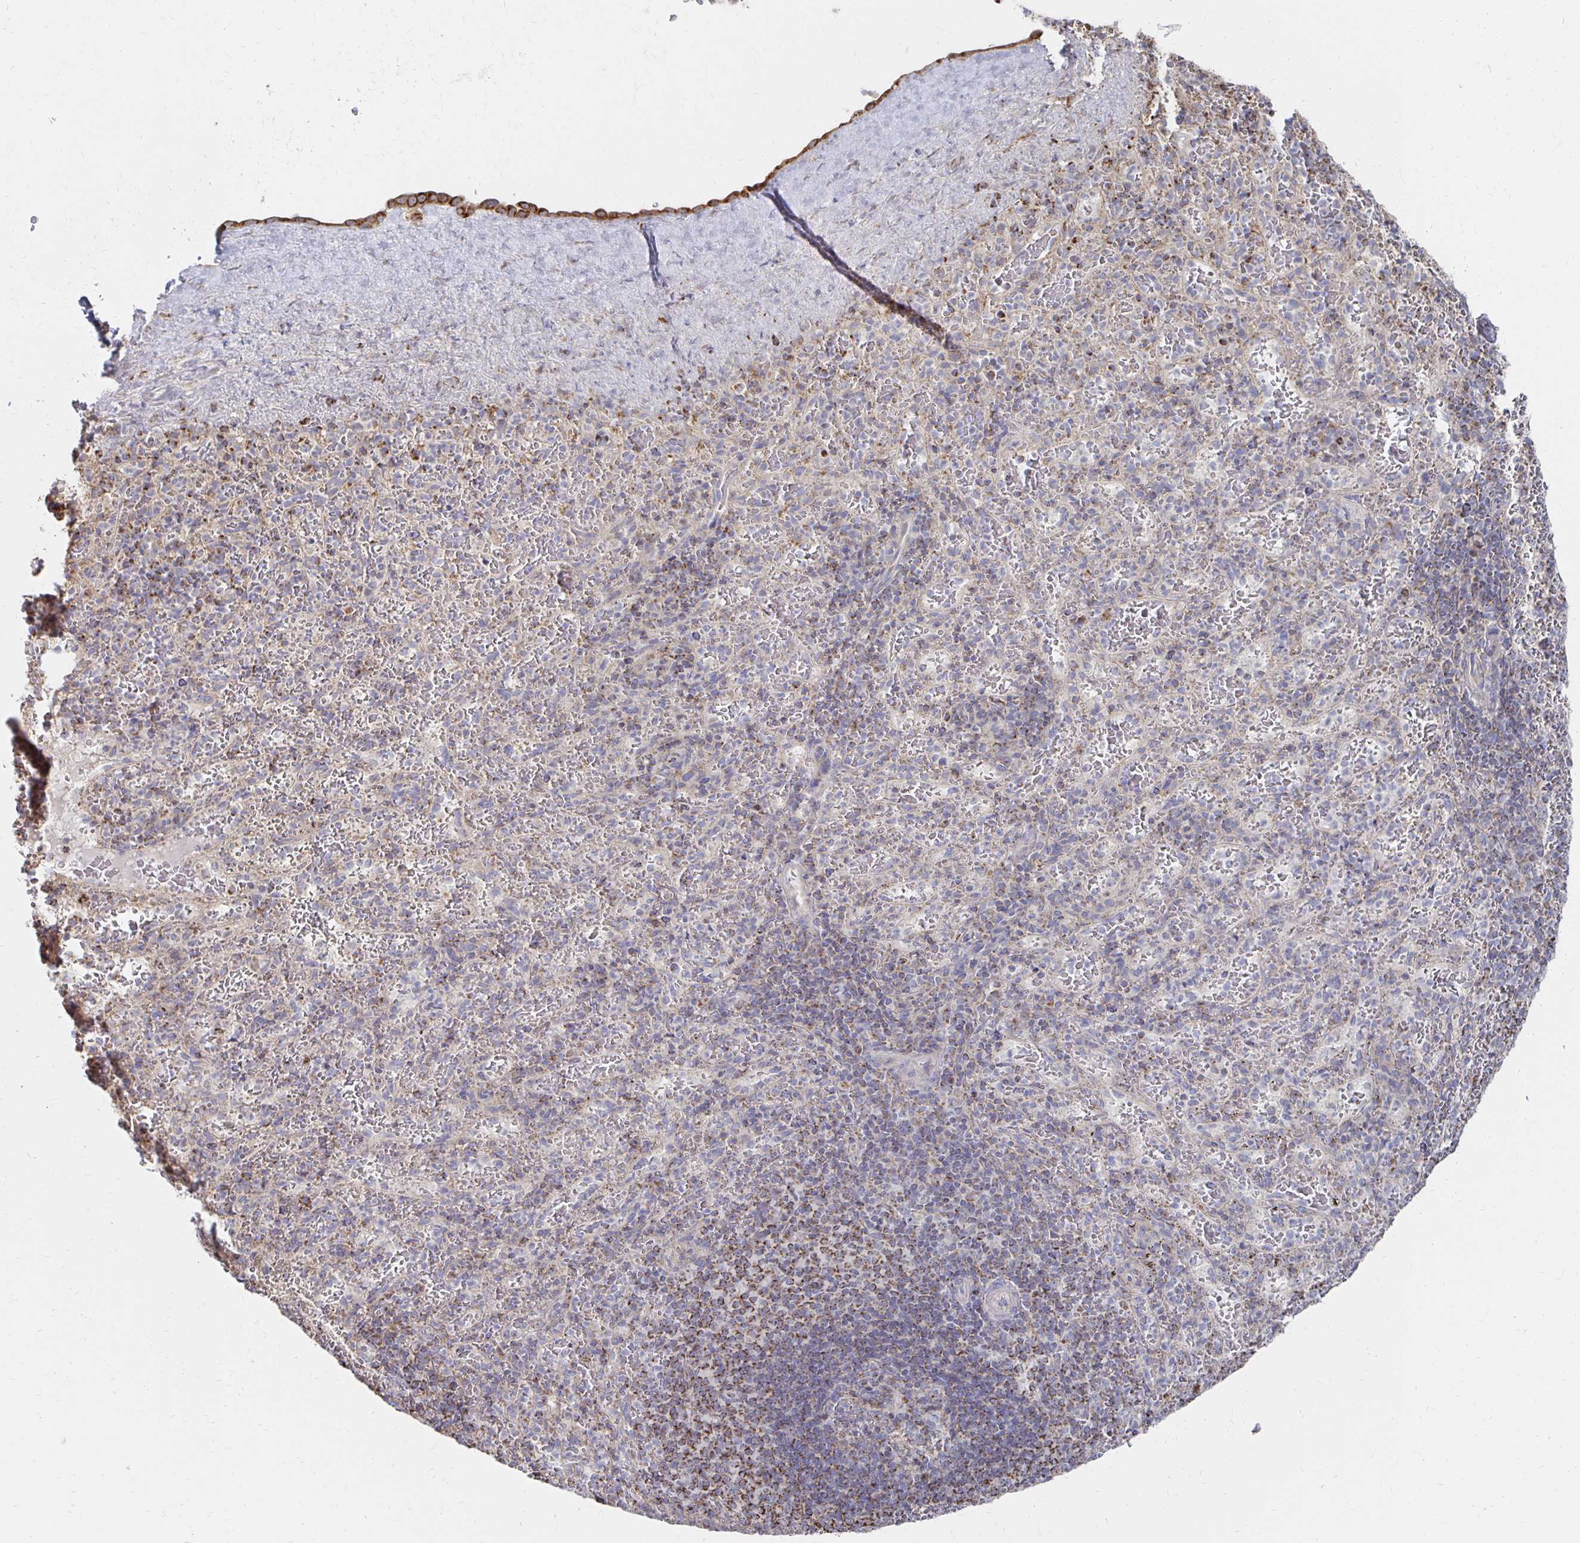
{"staining": {"intensity": "negative", "quantity": "none", "location": "none"}, "tissue": "spleen", "cell_type": "Cells in red pulp", "image_type": "normal", "snomed": [{"axis": "morphology", "description": "Normal tissue, NOS"}, {"axis": "topography", "description": "Spleen"}], "caption": "This is a image of immunohistochemistry staining of unremarkable spleen, which shows no positivity in cells in red pulp.", "gene": "NKX2", "patient": {"sex": "male", "age": 57}}